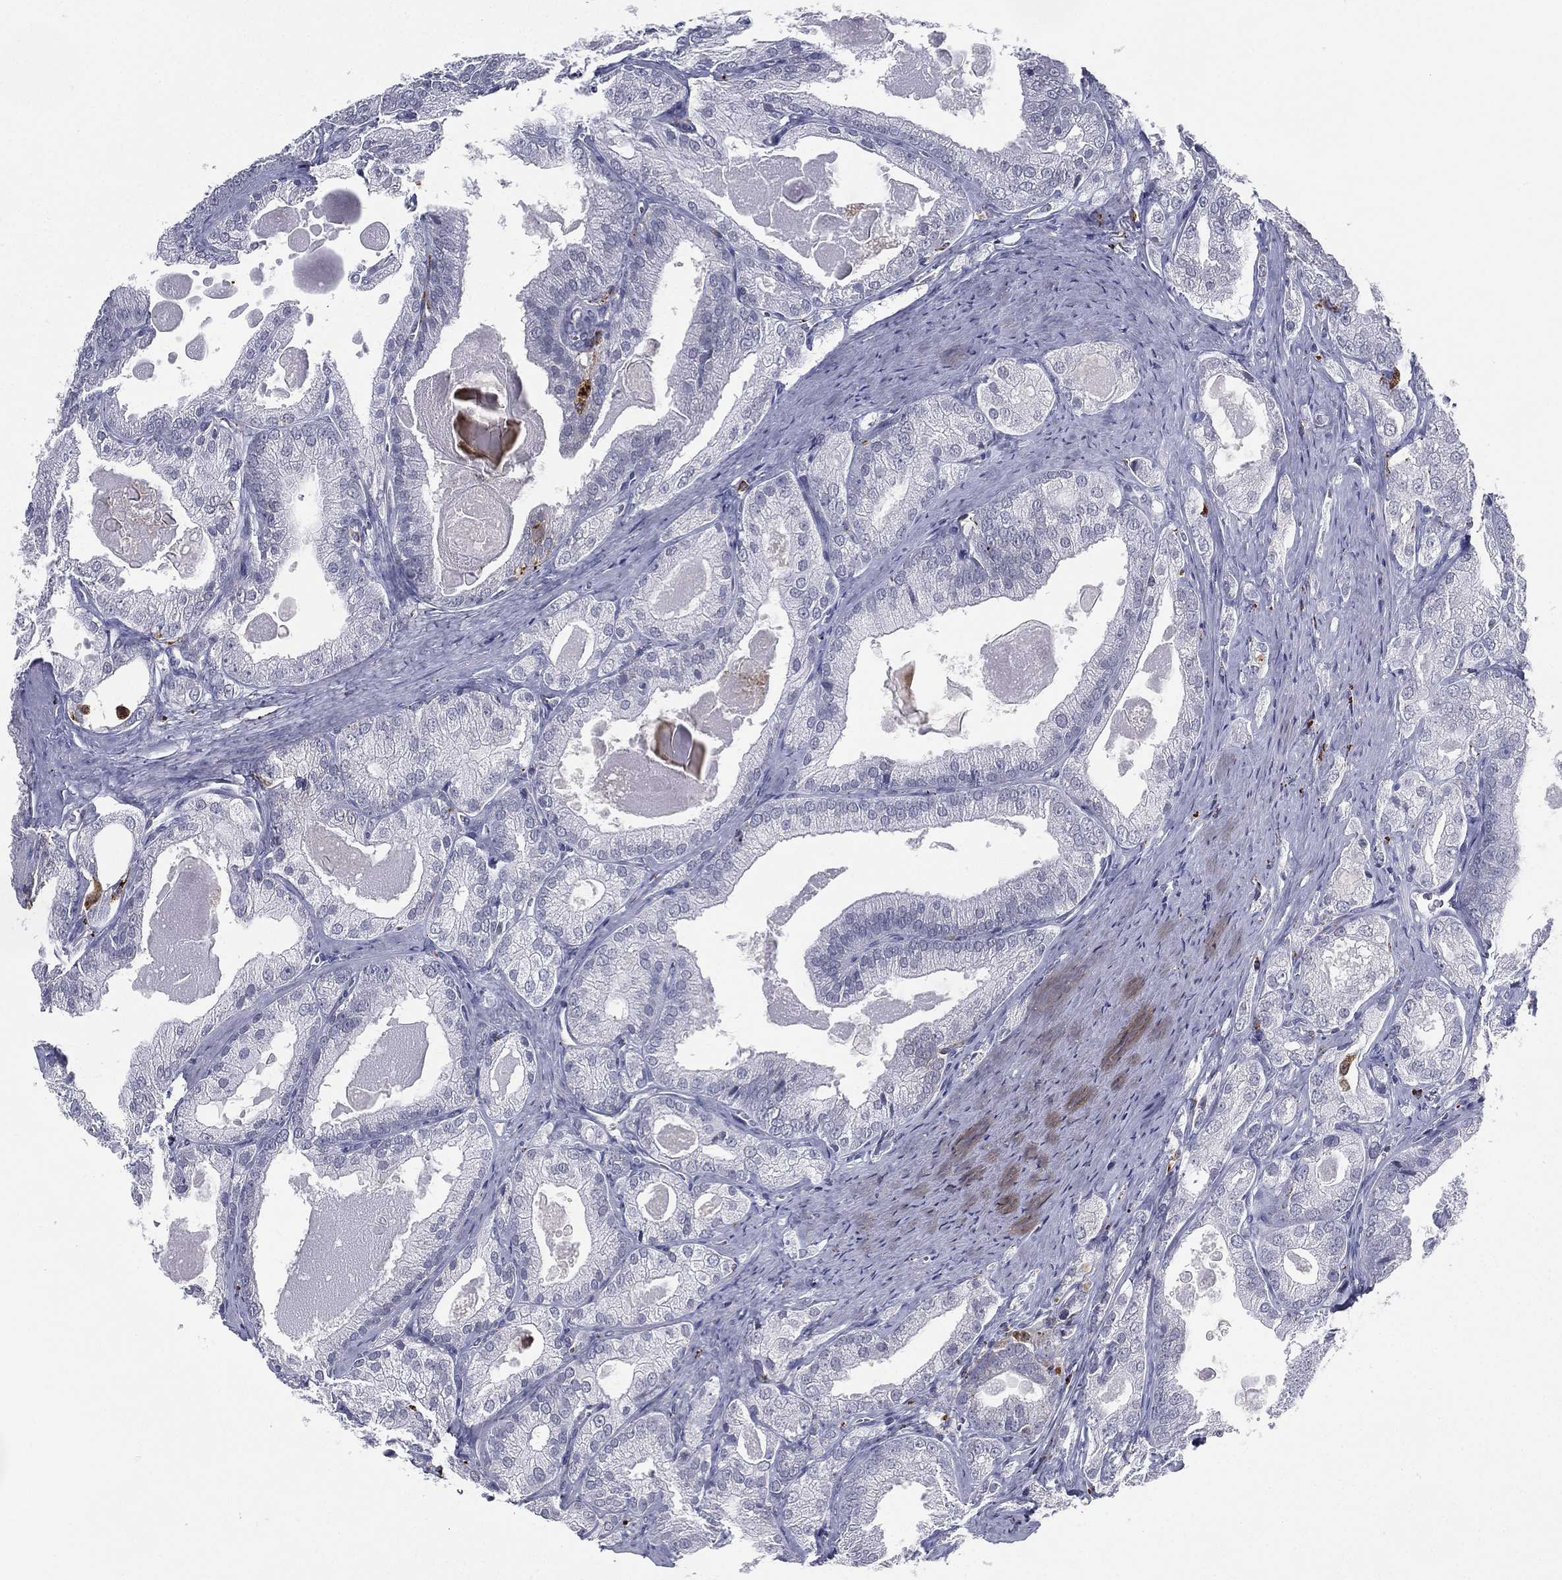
{"staining": {"intensity": "negative", "quantity": "none", "location": "none"}, "tissue": "prostate cancer", "cell_type": "Tumor cells", "image_type": "cancer", "snomed": [{"axis": "morphology", "description": "Adenocarcinoma, NOS"}, {"axis": "morphology", "description": "Adenocarcinoma, High grade"}, {"axis": "topography", "description": "Prostate"}], "caption": "This is an immunohistochemistry (IHC) image of human prostate cancer (adenocarcinoma). There is no expression in tumor cells.", "gene": "EVI2B", "patient": {"sex": "male", "age": 70}}